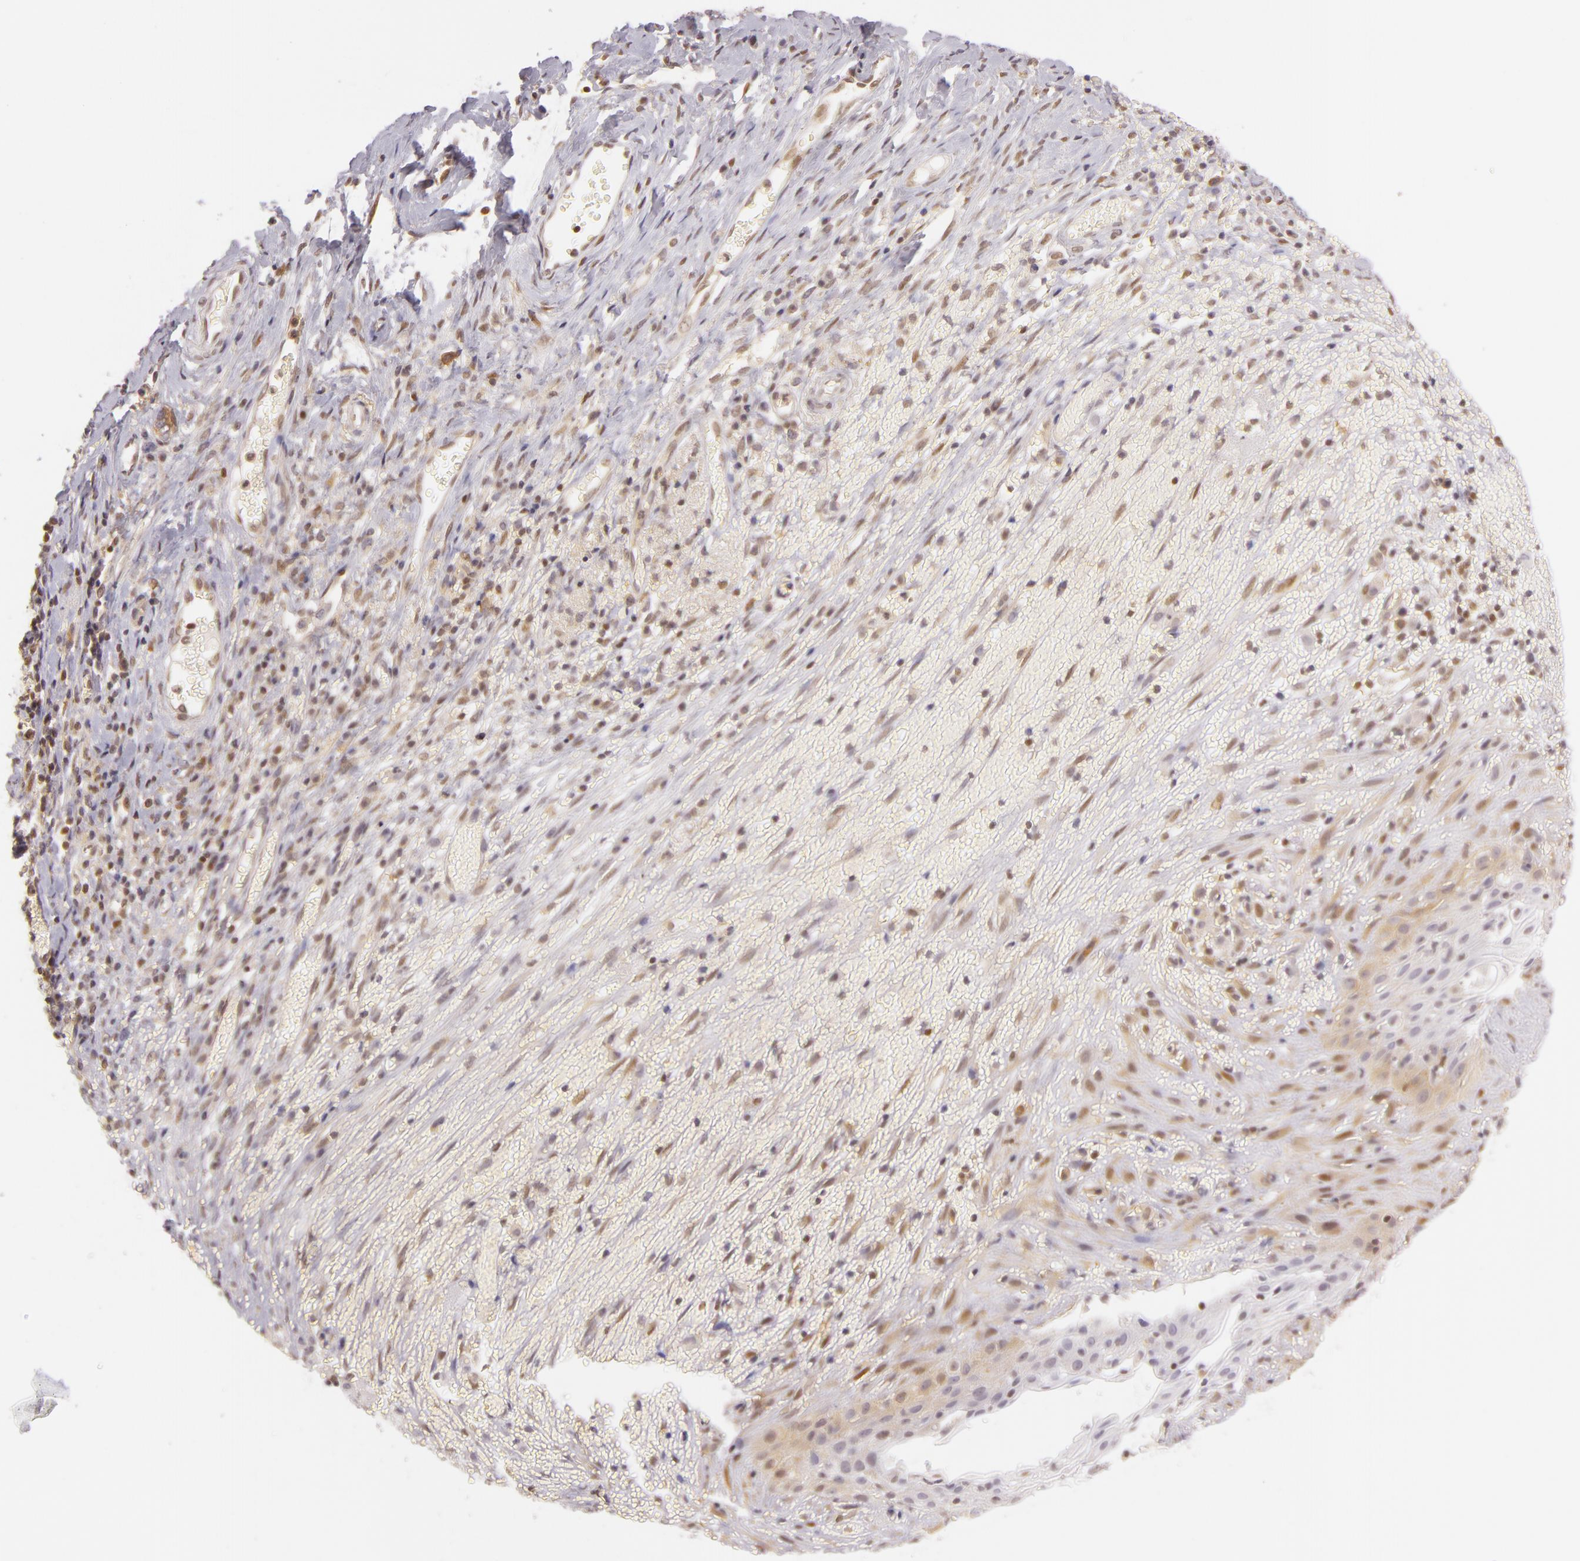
{"staining": {"intensity": "weak", "quantity": "25%-75%", "location": "cytoplasmic/membranous"}, "tissue": "cervical cancer", "cell_type": "Tumor cells", "image_type": "cancer", "snomed": [{"axis": "morphology", "description": "Normal tissue, NOS"}, {"axis": "morphology", "description": "Squamous cell carcinoma, NOS"}, {"axis": "topography", "description": "Cervix"}], "caption": "The photomicrograph reveals immunohistochemical staining of squamous cell carcinoma (cervical). There is weak cytoplasmic/membranous positivity is identified in approximately 25%-75% of tumor cells.", "gene": "IMPDH1", "patient": {"sex": "female", "age": 67}}